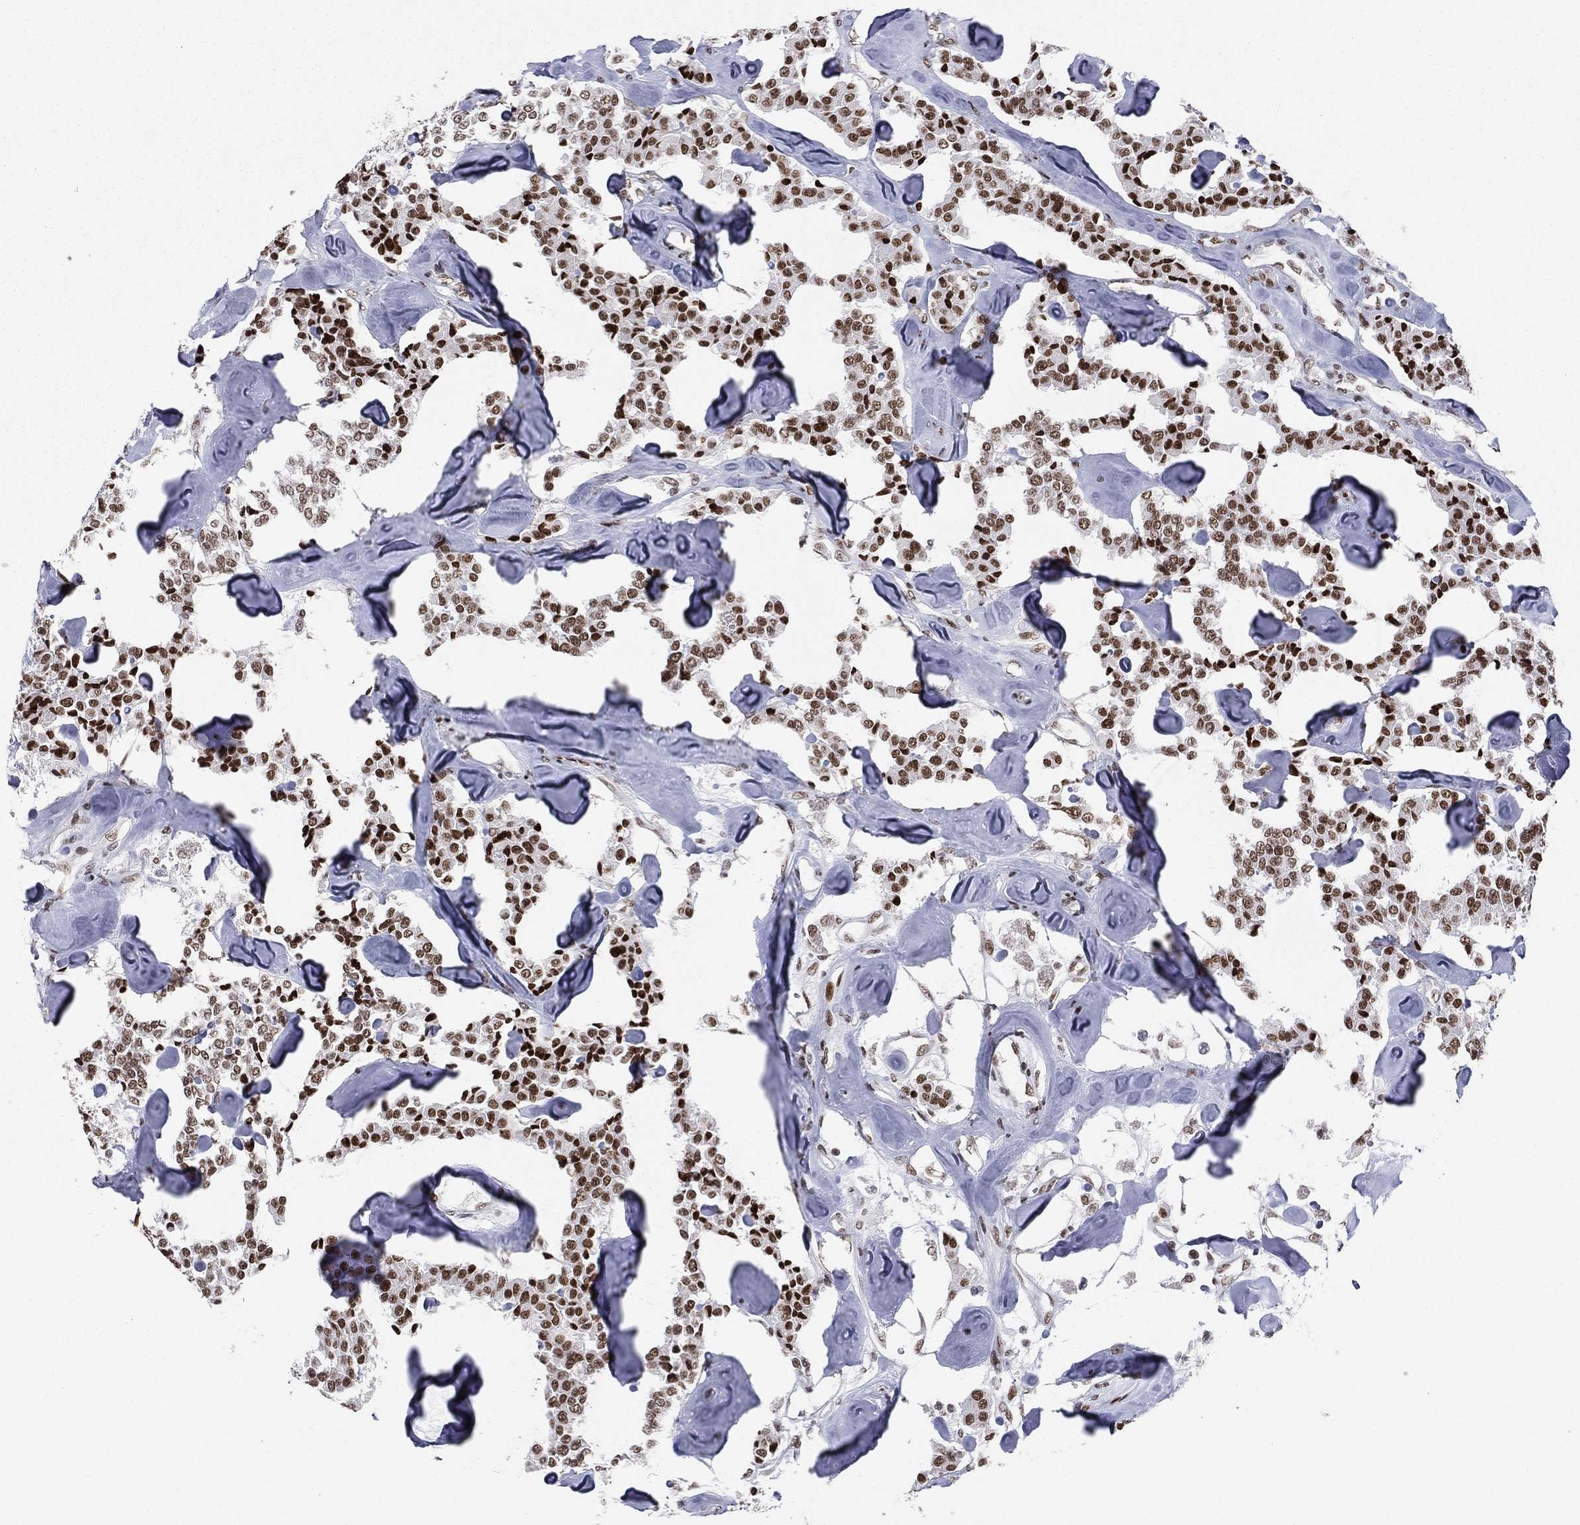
{"staining": {"intensity": "strong", "quantity": ">75%", "location": "nuclear"}, "tissue": "carcinoid", "cell_type": "Tumor cells", "image_type": "cancer", "snomed": [{"axis": "morphology", "description": "Carcinoid, malignant, NOS"}, {"axis": "topography", "description": "Pancreas"}], "caption": "Carcinoid (malignant) stained with a brown dye shows strong nuclear positive staining in approximately >75% of tumor cells.", "gene": "RTF1", "patient": {"sex": "male", "age": 41}}